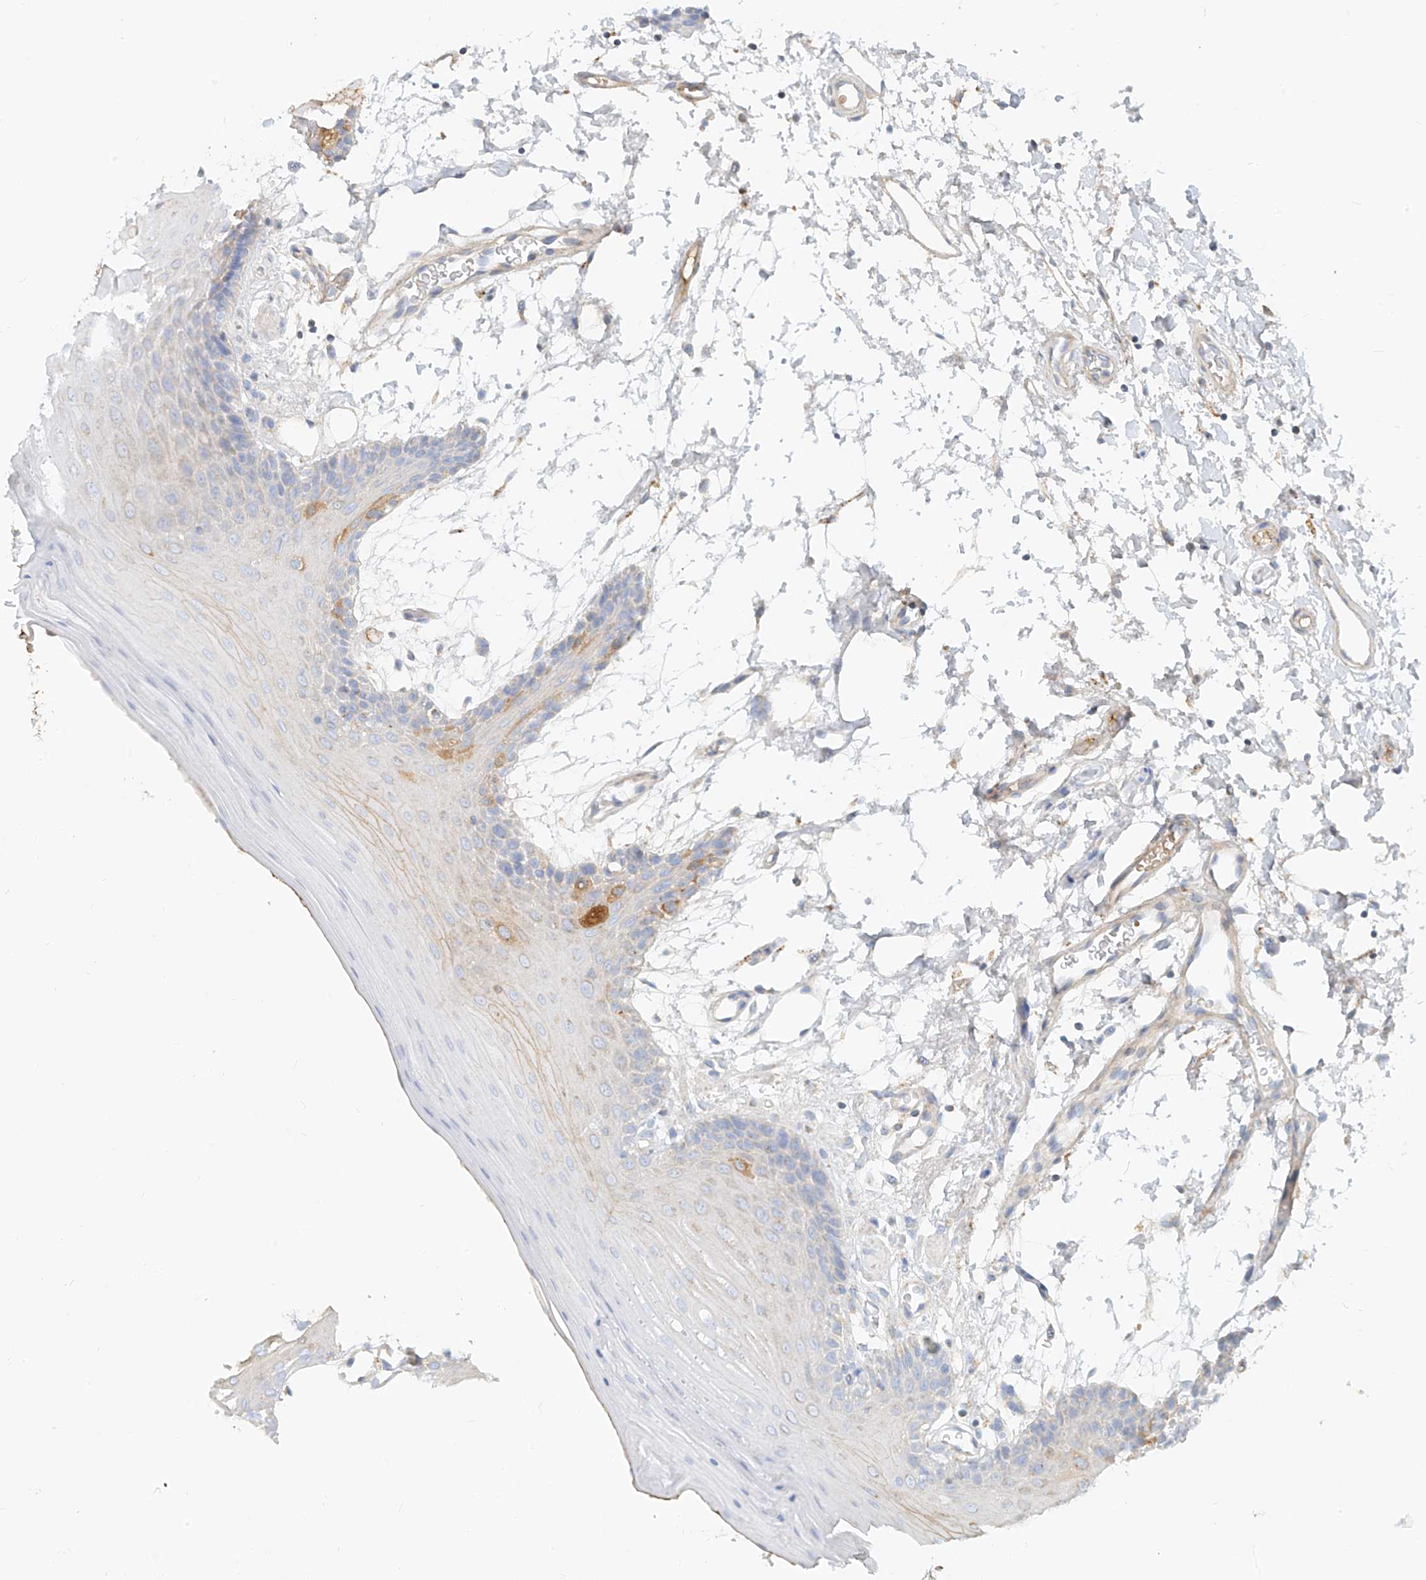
{"staining": {"intensity": "moderate", "quantity": "<25%", "location": "cytoplasmic/membranous"}, "tissue": "oral mucosa", "cell_type": "Squamous epithelial cells", "image_type": "normal", "snomed": [{"axis": "morphology", "description": "Normal tissue, NOS"}, {"axis": "topography", "description": "Skeletal muscle"}, {"axis": "topography", "description": "Oral tissue"}, {"axis": "topography", "description": "Salivary gland"}, {"axis": "topography", "description": "Peripheral nerve tissue"}], "caption": "Immunohistochemistry photomicrograph of normal oral mucosa: human oral mucosa stained using immunohistochemistry (IHC) displays low levels of moderate protein expression localized specifically in the cytoplasmic/membranous of squamous epithelial cells, appearing as a cytoplasmic/membranous brown color.", "gene": "OCSTAMP", "patient": {"sex": "male", "age": 54}}